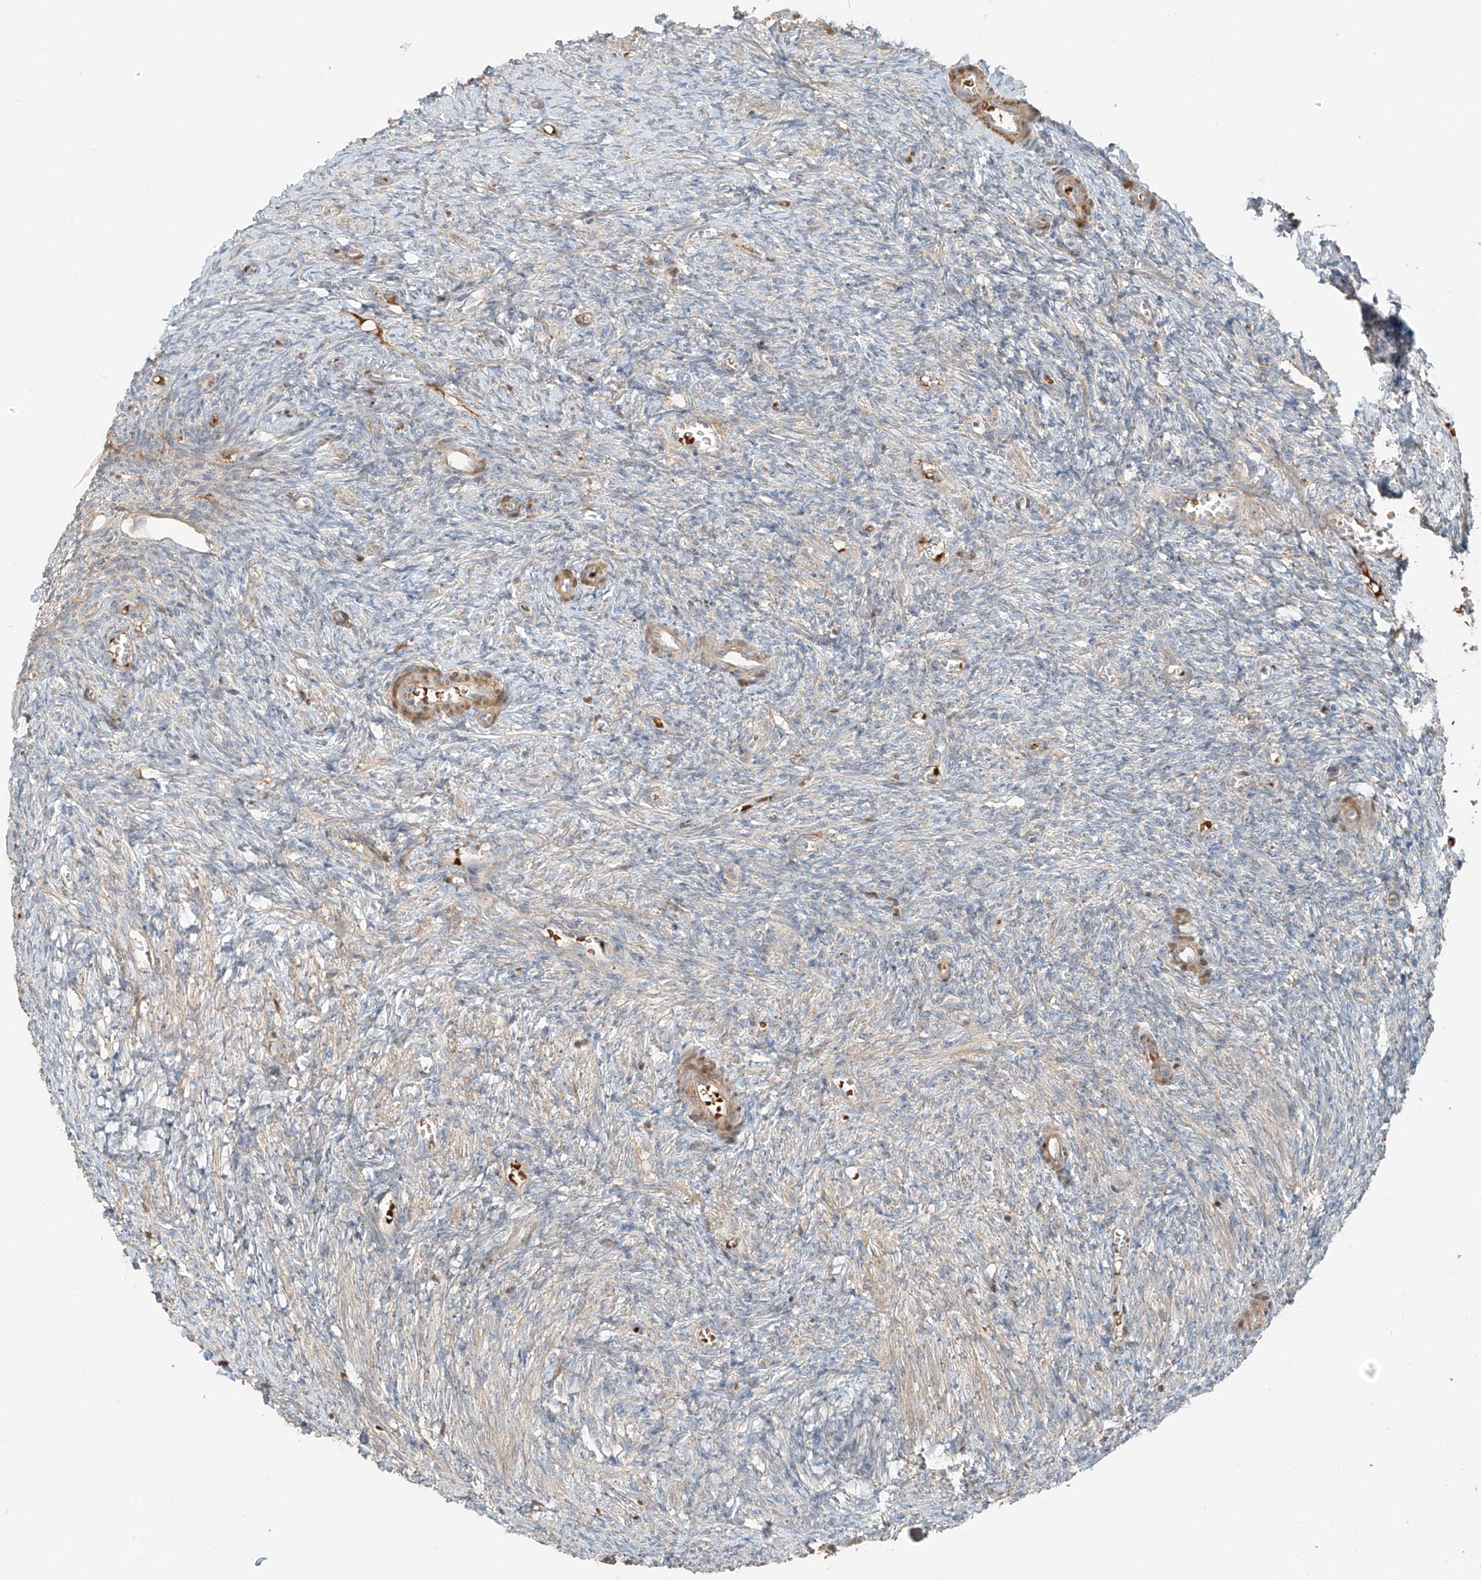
{"staining": {"intensity": "negative", "quantity": "none", "location": "none"}, "tissue": "ovary", "cell_type": "Follicle cells", "image_type": "normal", "snomed": [{"axis": "morphology", "description": "Normal tissue, NOS"}, {"axis": "topography", "description": "Ovary"}], "caption": "Normal ovary was stained to show a protein in brown. There is no significant positivity in follicle cells.", "gene": "FSTL1", "patient": {"sex": "female", "age": 27}}